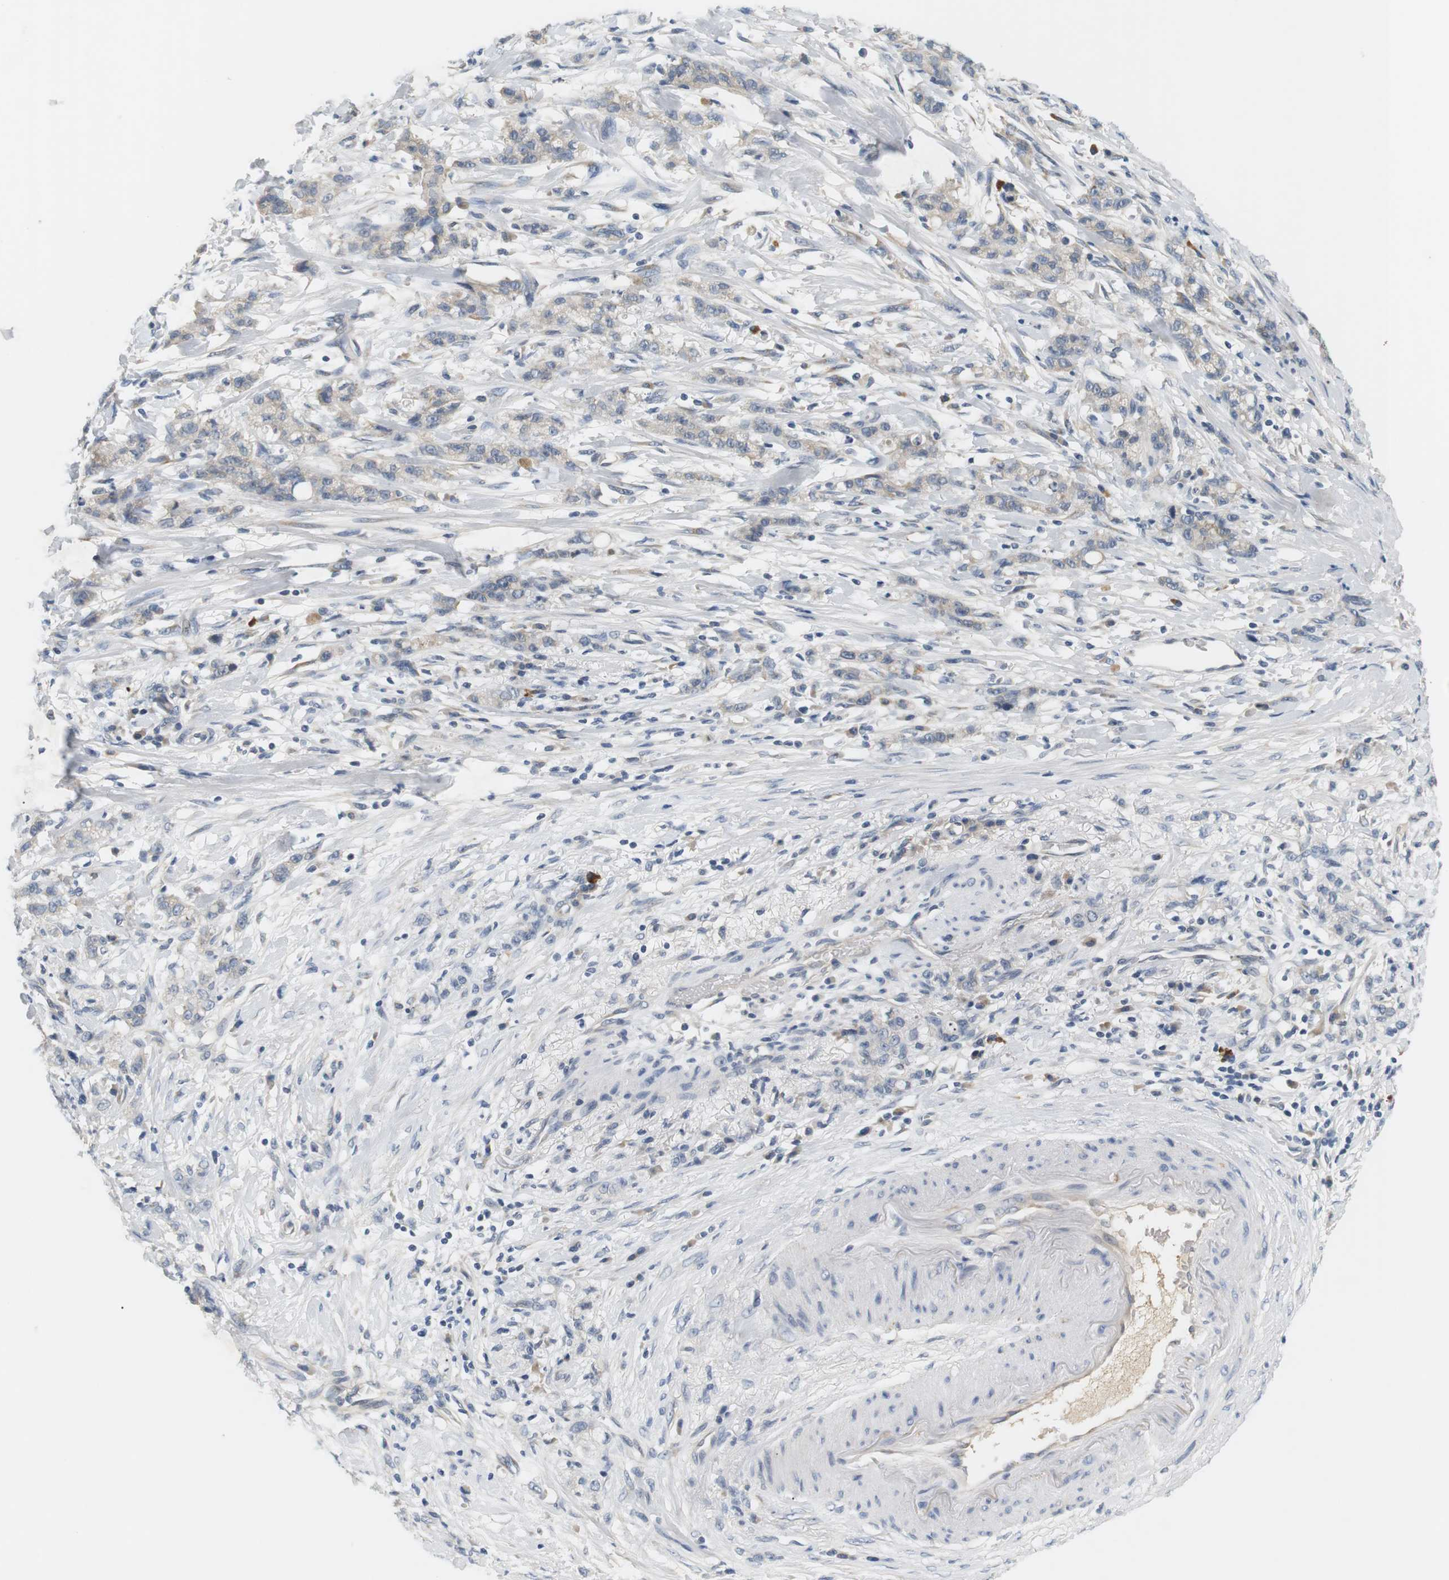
{"staining": {"intensity": "negative", "quantity": "none", "location": "none"}, "tissue": "stomach cancer", "cell_type": "Tumor cells", "image_type": "cancer", "snomed": [{"axis": "morphology", "description": "Adenocarcinoma, NOS"}, {"axis": "topography", "description": "Stomach, lower"}], "caption": "DAB (3,3'-diaminobenzidine) immunohistochemical staining of adenocarcinoma (stomach) shows no significant staining in tumor cells.", "gene": "EVA1C", "patient": {"sex": "male", "age": 88}}